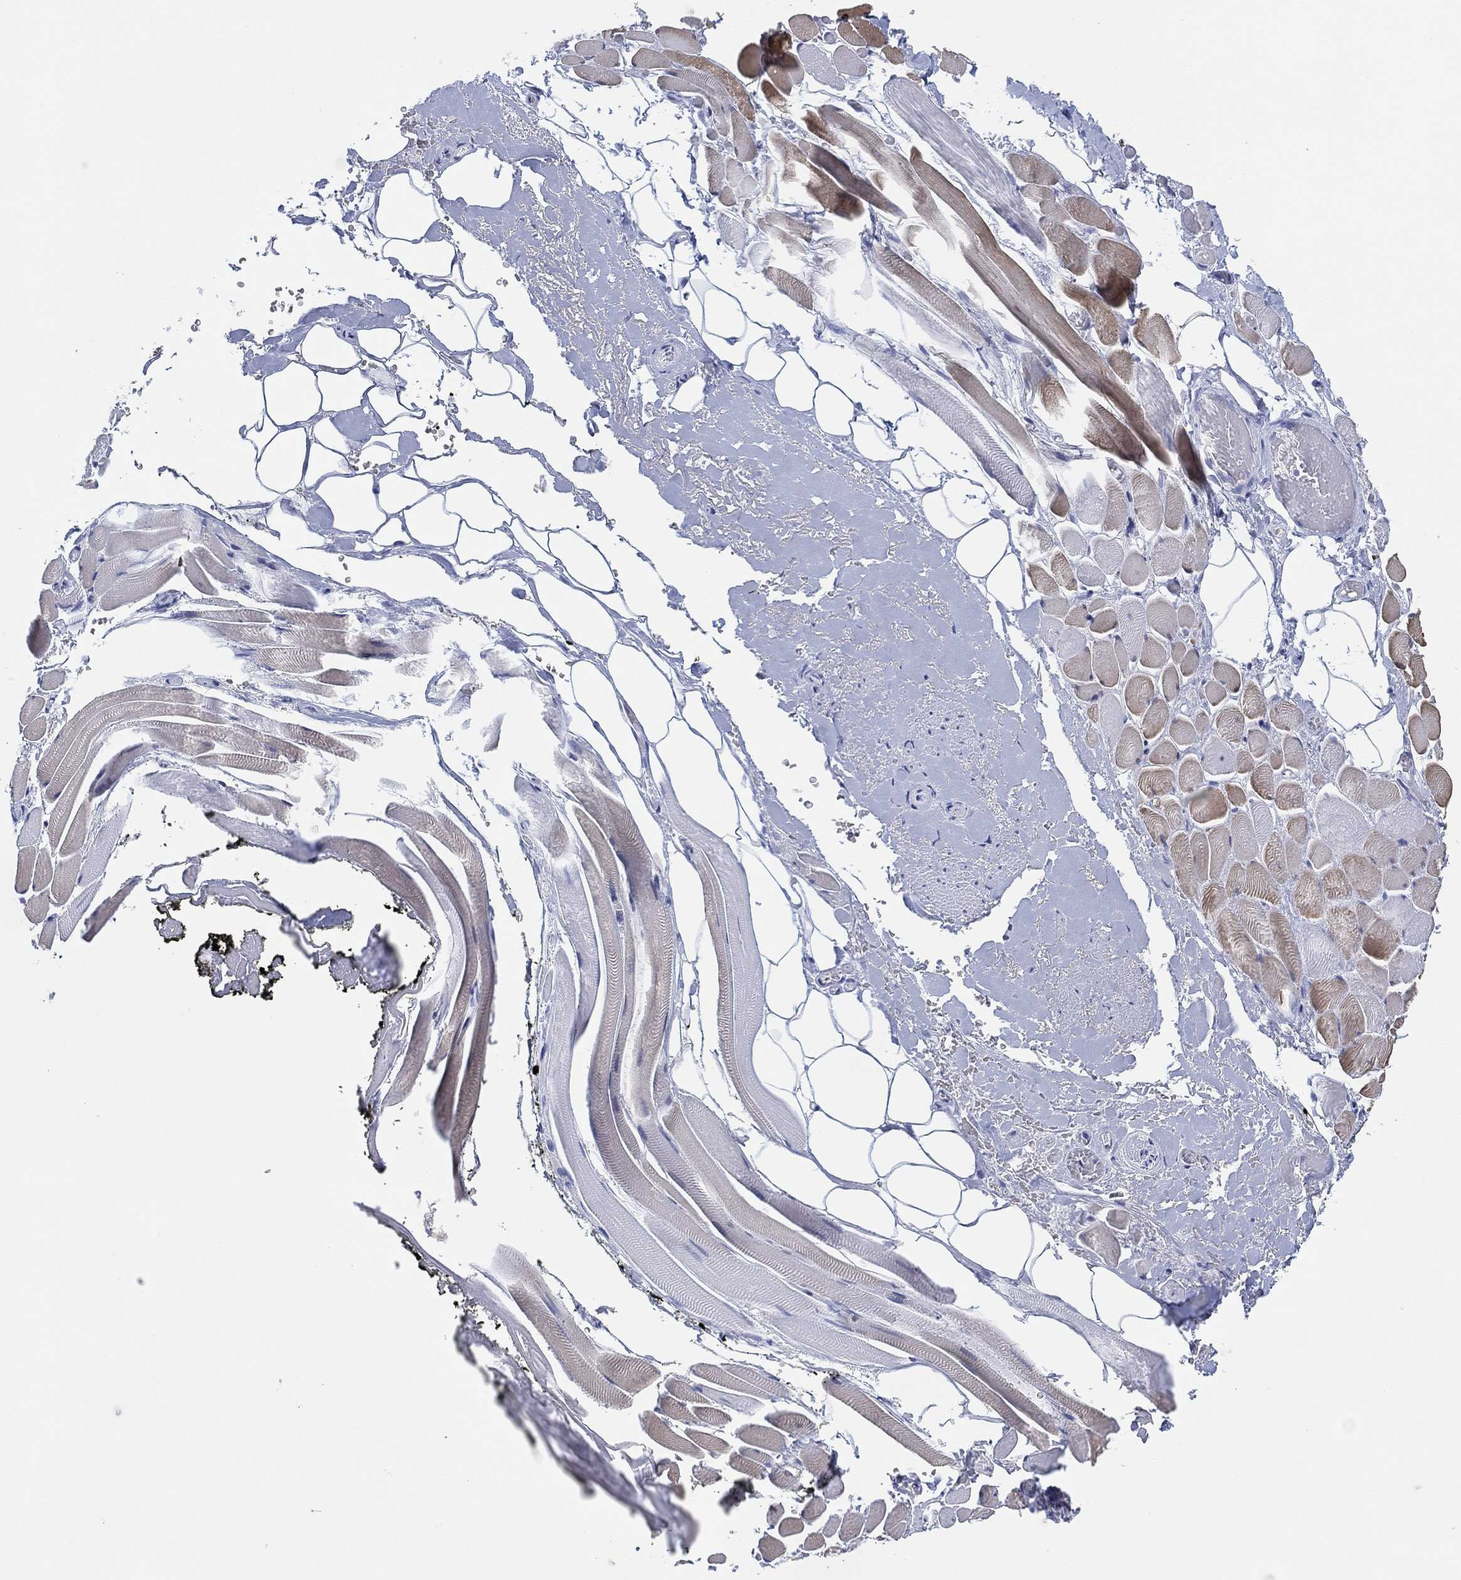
{"staining": {"intensity": "negative", "quantity": "none", "location": "none"}, "tissue": "adipose tissue", "cell_type": "Adipocytes", "image_type": "normal", "snomed": [{"axis": "morphology", "description": "Normal tissue, NOS"}, {"axis": "topography", "description": "Anal"}, {"axis": "topography", "description": "Peripheral nerve tissue"}], "caption": "This is an immunohistochemistry photomicrograph of unremarkable human adipose tissue. There is no positivity in adipocytes.", "gene": "ADAD2", "patient": {"sex": "male", "age": 53}}